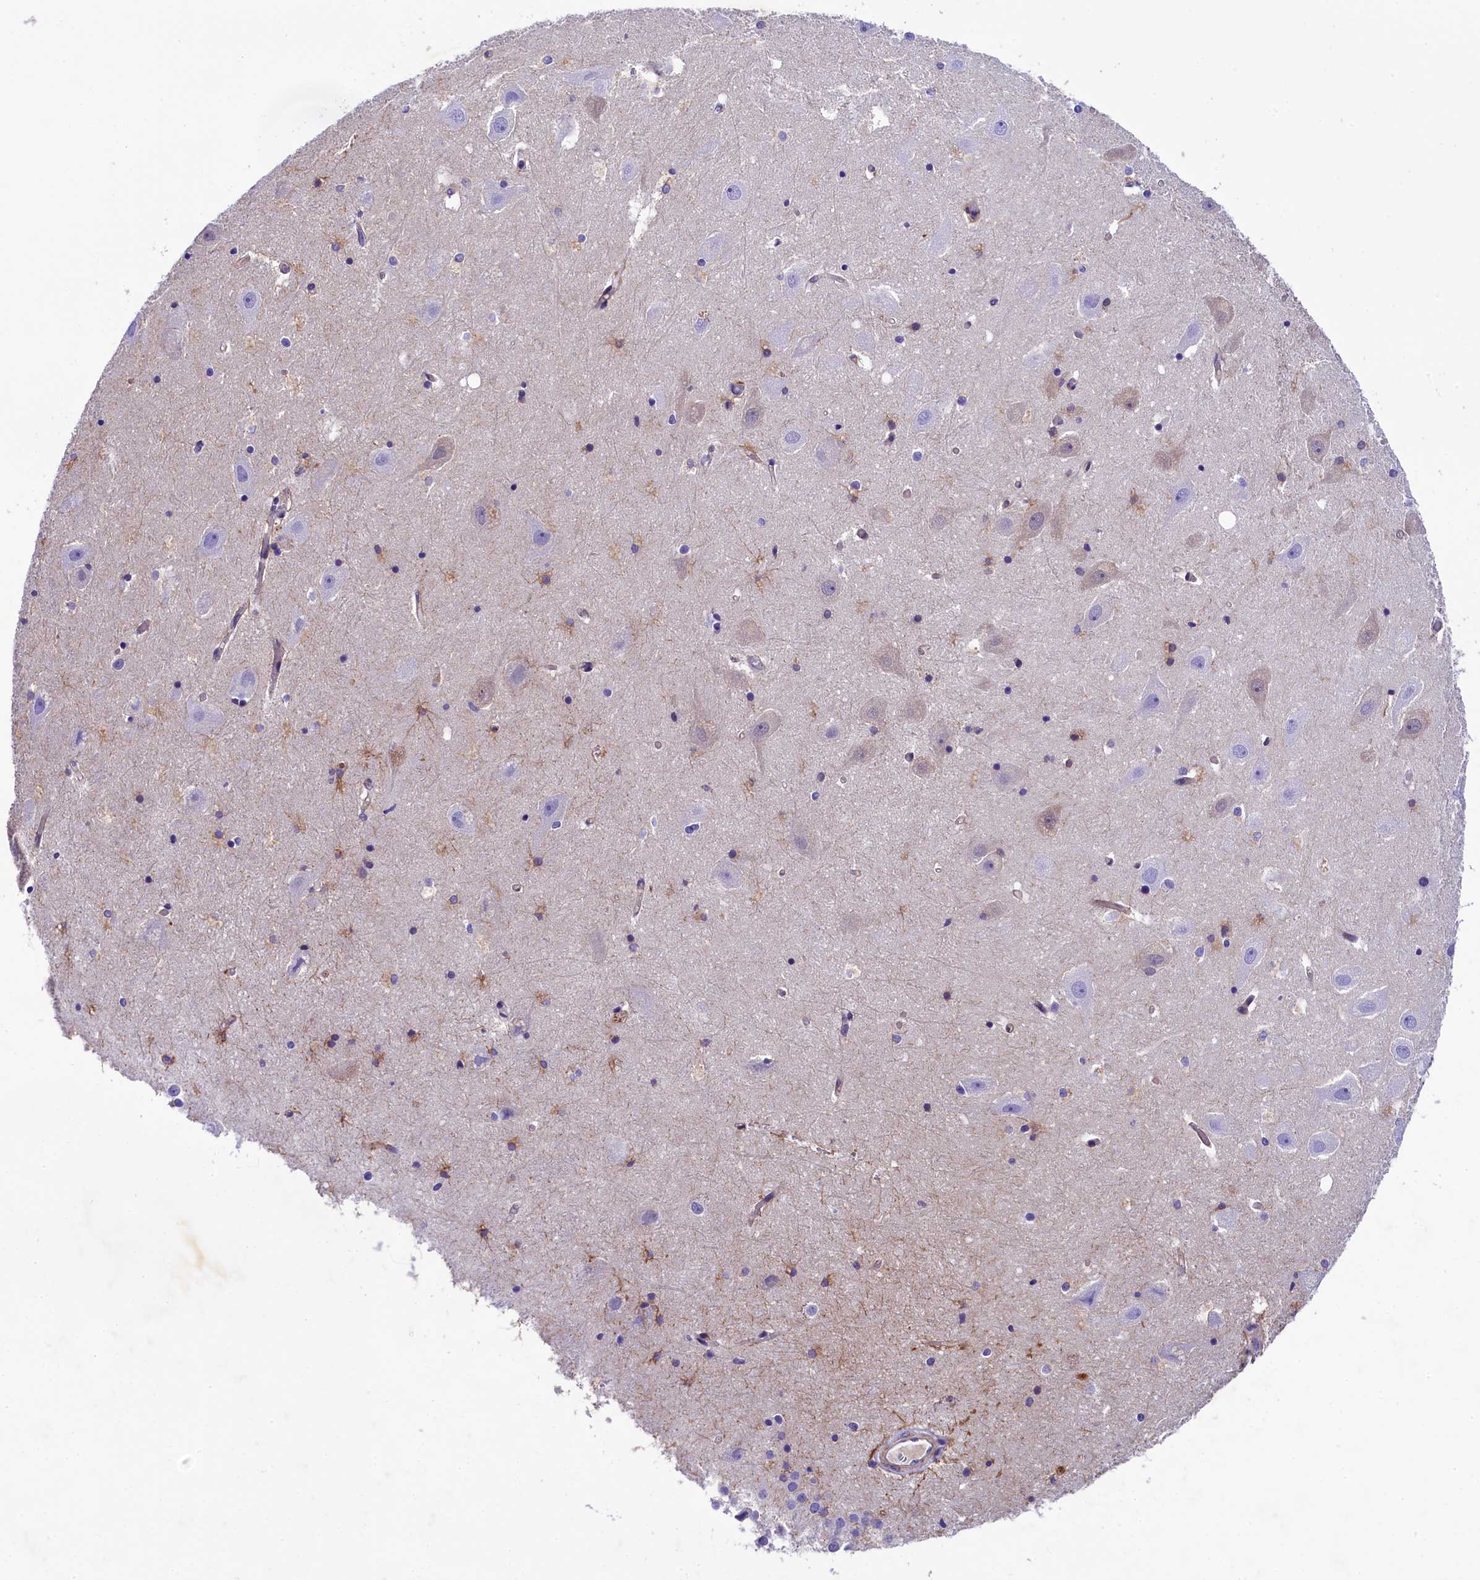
{"staining": {"intensity": "moderate", "quantity": "<25%", "location": "cytoplasmic/membranous"}, "tissue": "hippocampus", "cell_type": "Glial cells", "image_type": "normal", "snomed": [{"axis": "morphology", "description": "Normal tissue, NOS"}, {"axis": "topography", "description": "Hippocampus"}], "caption": "A brown stain labels moderate cytoplasmic/membranous positivity of a protein in glial cells of normal human hippocampus. (Stains: DAB in brown, nuclei in blue, Microscopy: brightfield microscopy at high magnification).", "gene": "SOD3", "patient": {"sex": "female", "age": 52}}